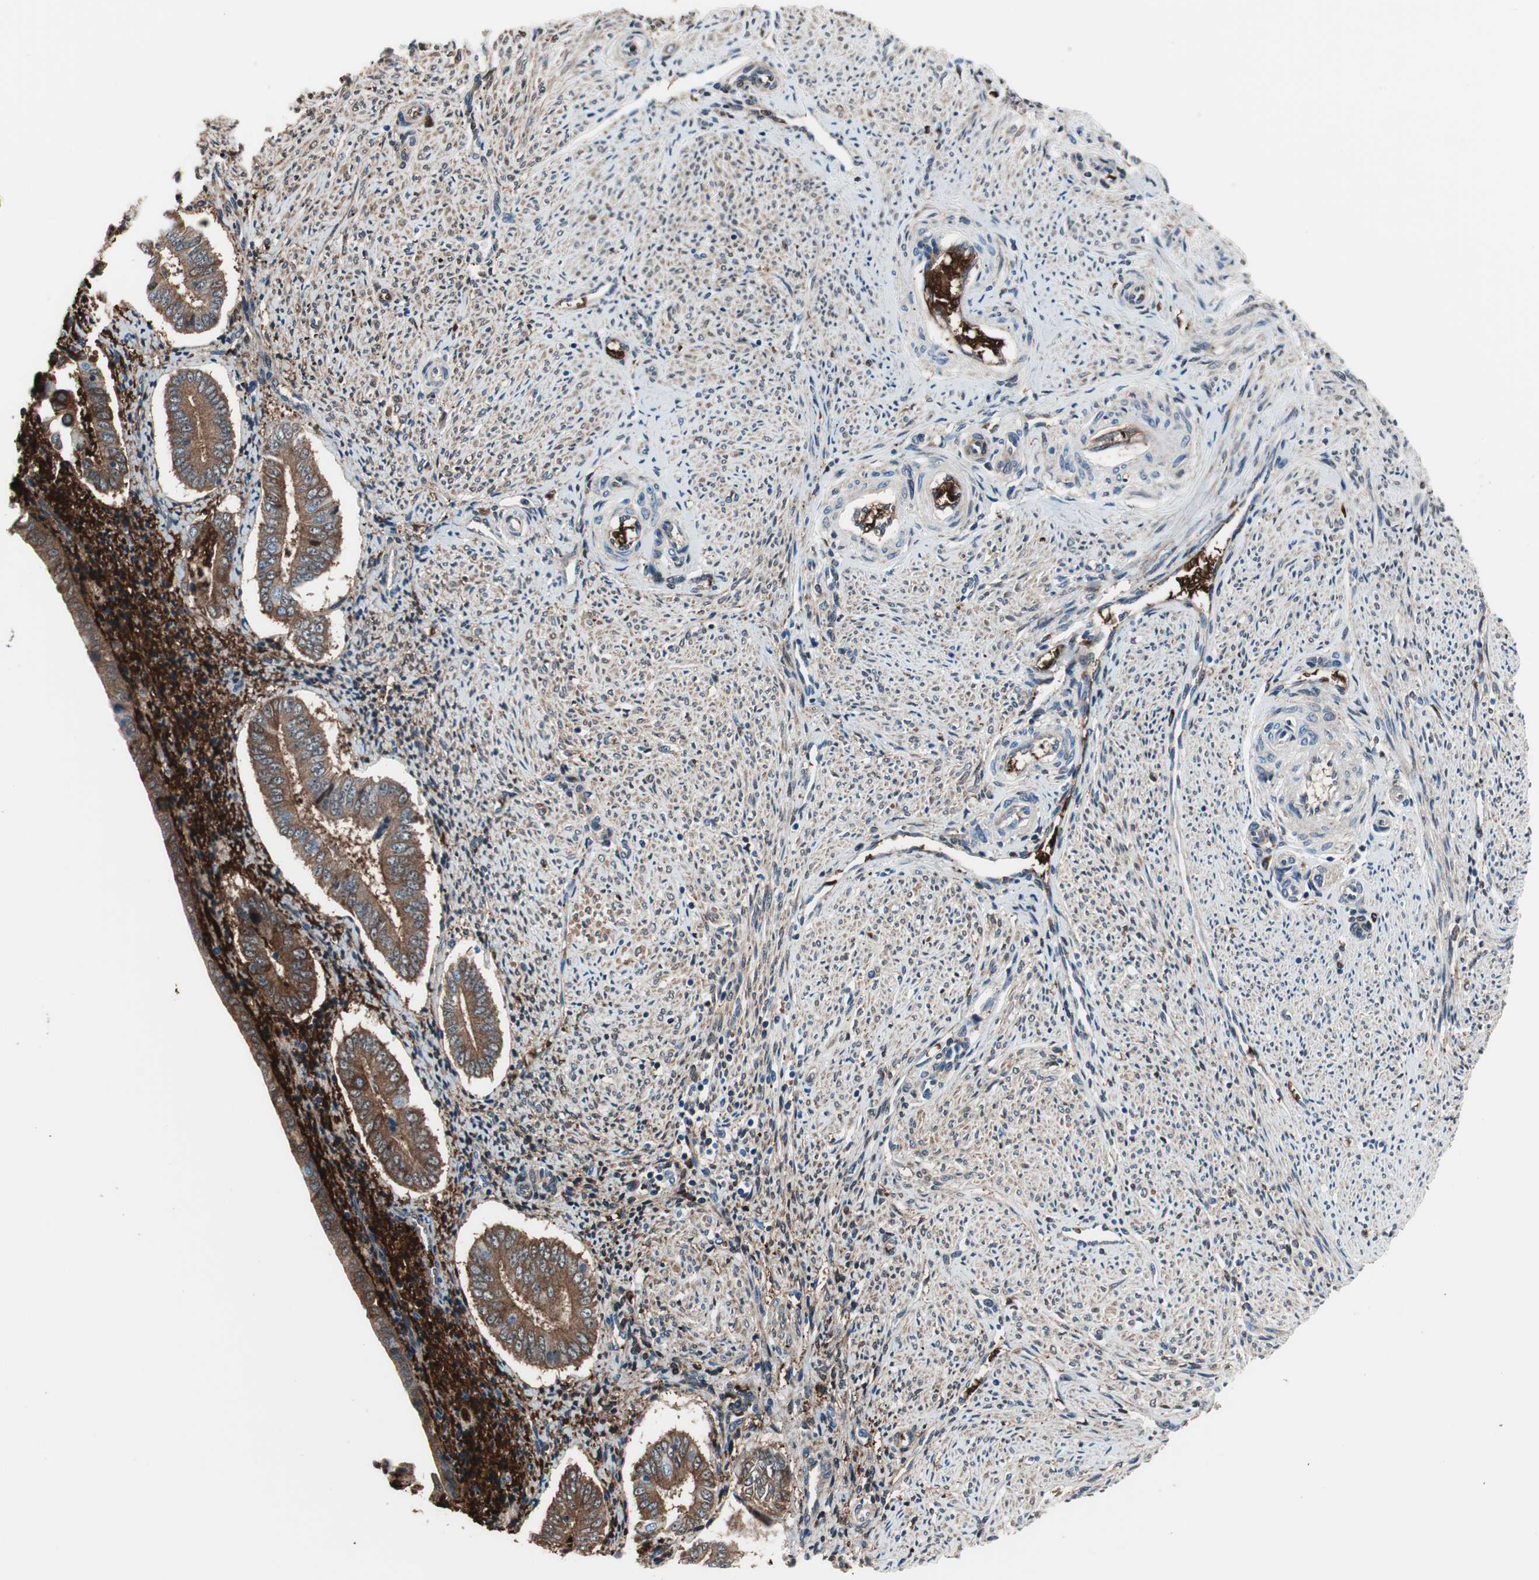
{"staining": {"intensity": "weak", "quantity": "25%-75%", "location": "cytoplasmic/membranous,nuclear"}, "tissue": "endometrium", "cell_type": "Cells in endometrial stroma", "image_type": "normal", "snomed": [{"axis": "morphology", "description": "Normal tissue, NOS"}, {"axis": "topography", "description": "Endometrium"}], "caption": "Endometrium stained for a protein exhibits weak cytoplasmic/membranous,nuclear positivity in cells in endometrial stroma. (Brightfield microscopy of DAB IHC at high magnification).", "gene": "PRDX2", "patient": {"sex": "female", "age": 42}}